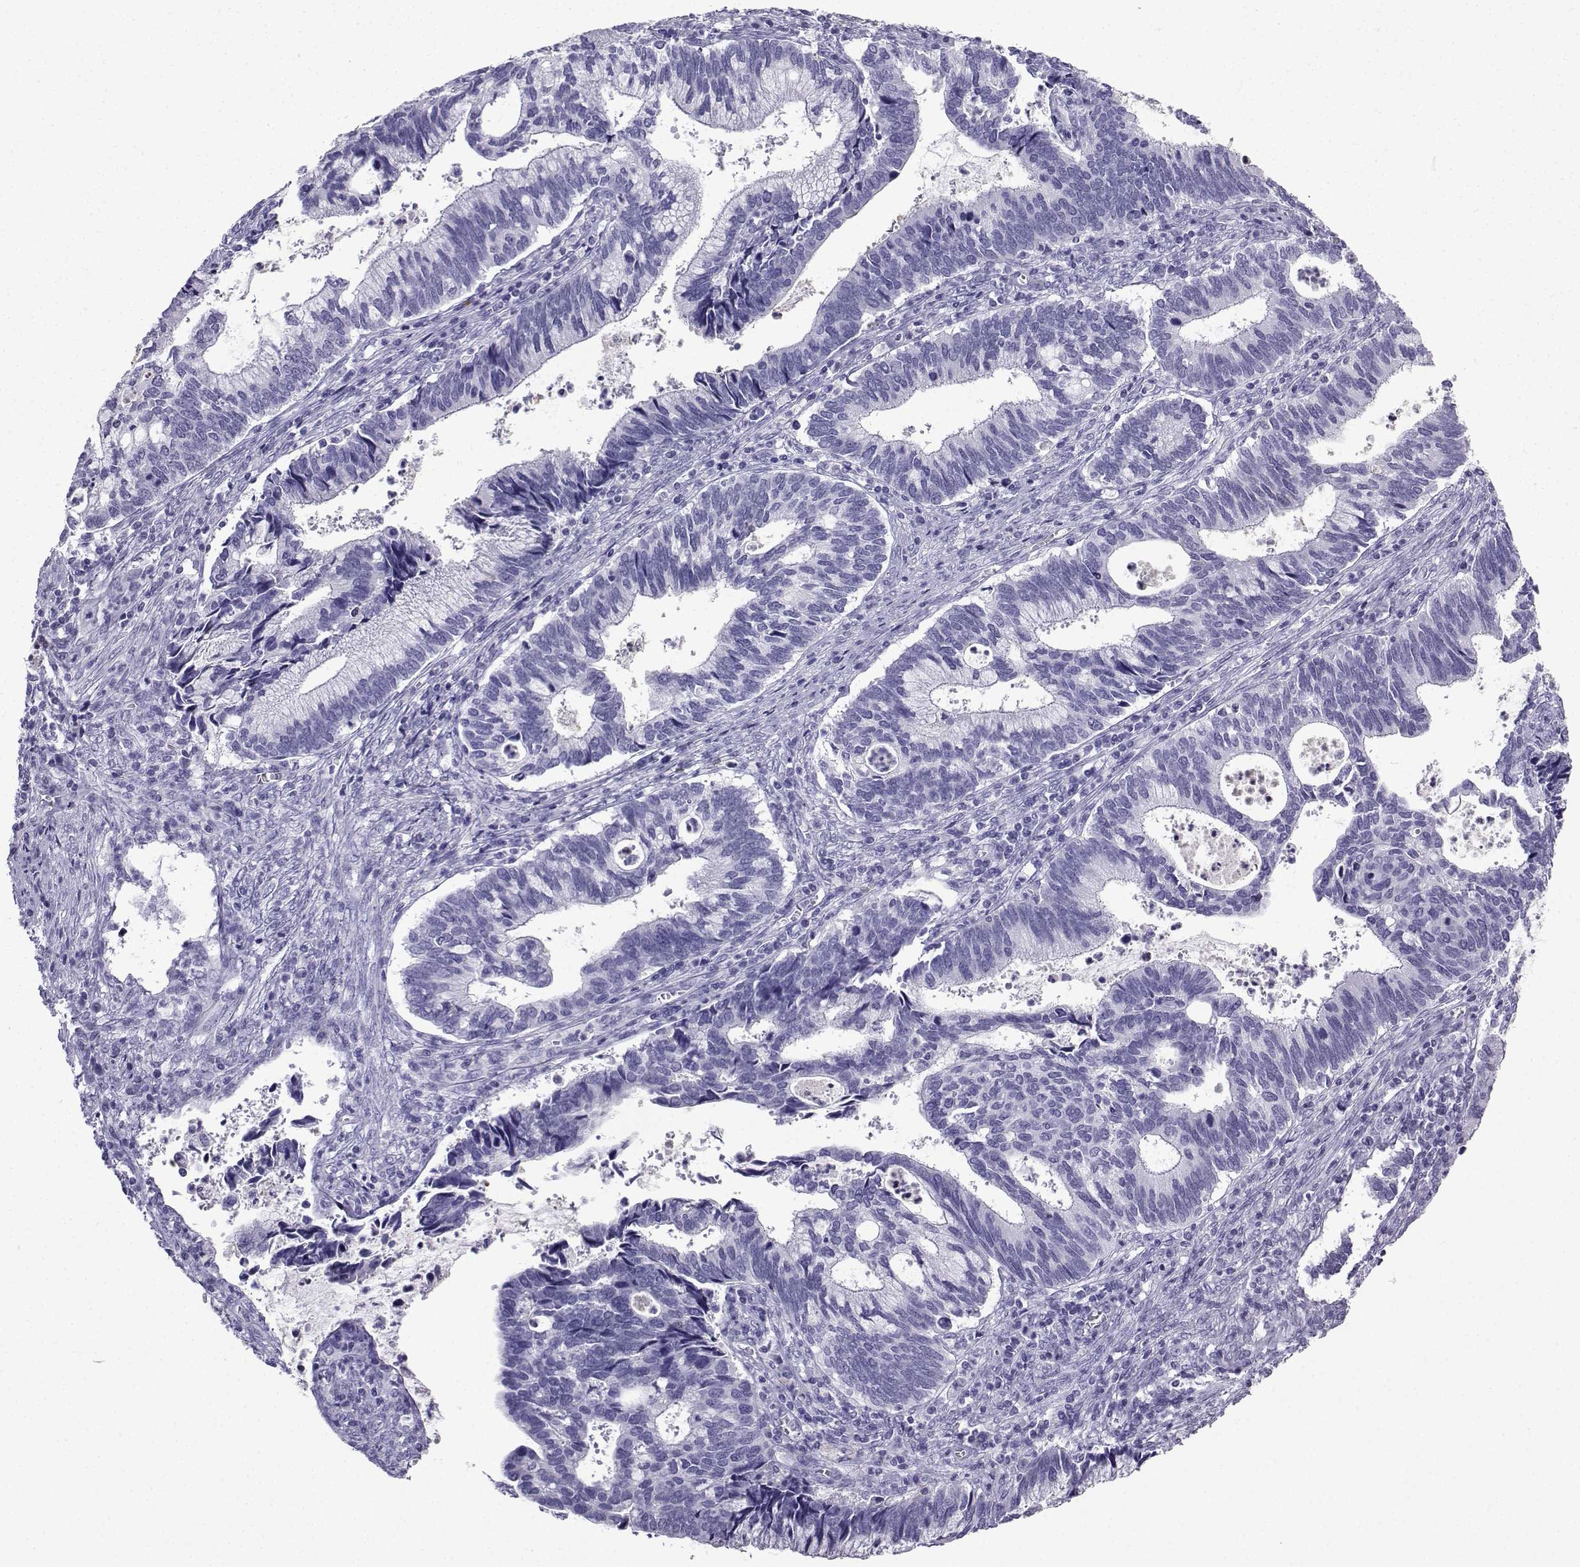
{"staining": {"intensity": "negative", "quantity": "none", "location": "none"}, "tissue": "cervical cancer", "cell_type": "Tumor cells", "image_type": "cancer", "snomed": [{"axis": "morphology", "description": "Adenocarcinoma, NOS"}, {"axis": "topography", "description": "Cervix"}], "caption": "Image shows no protein positivity in tumor cells of cervical cancer (adenocarcinoma) tissue.", "gene": "SLC18A2", "patient": {"sex": "female", "age": 42}}